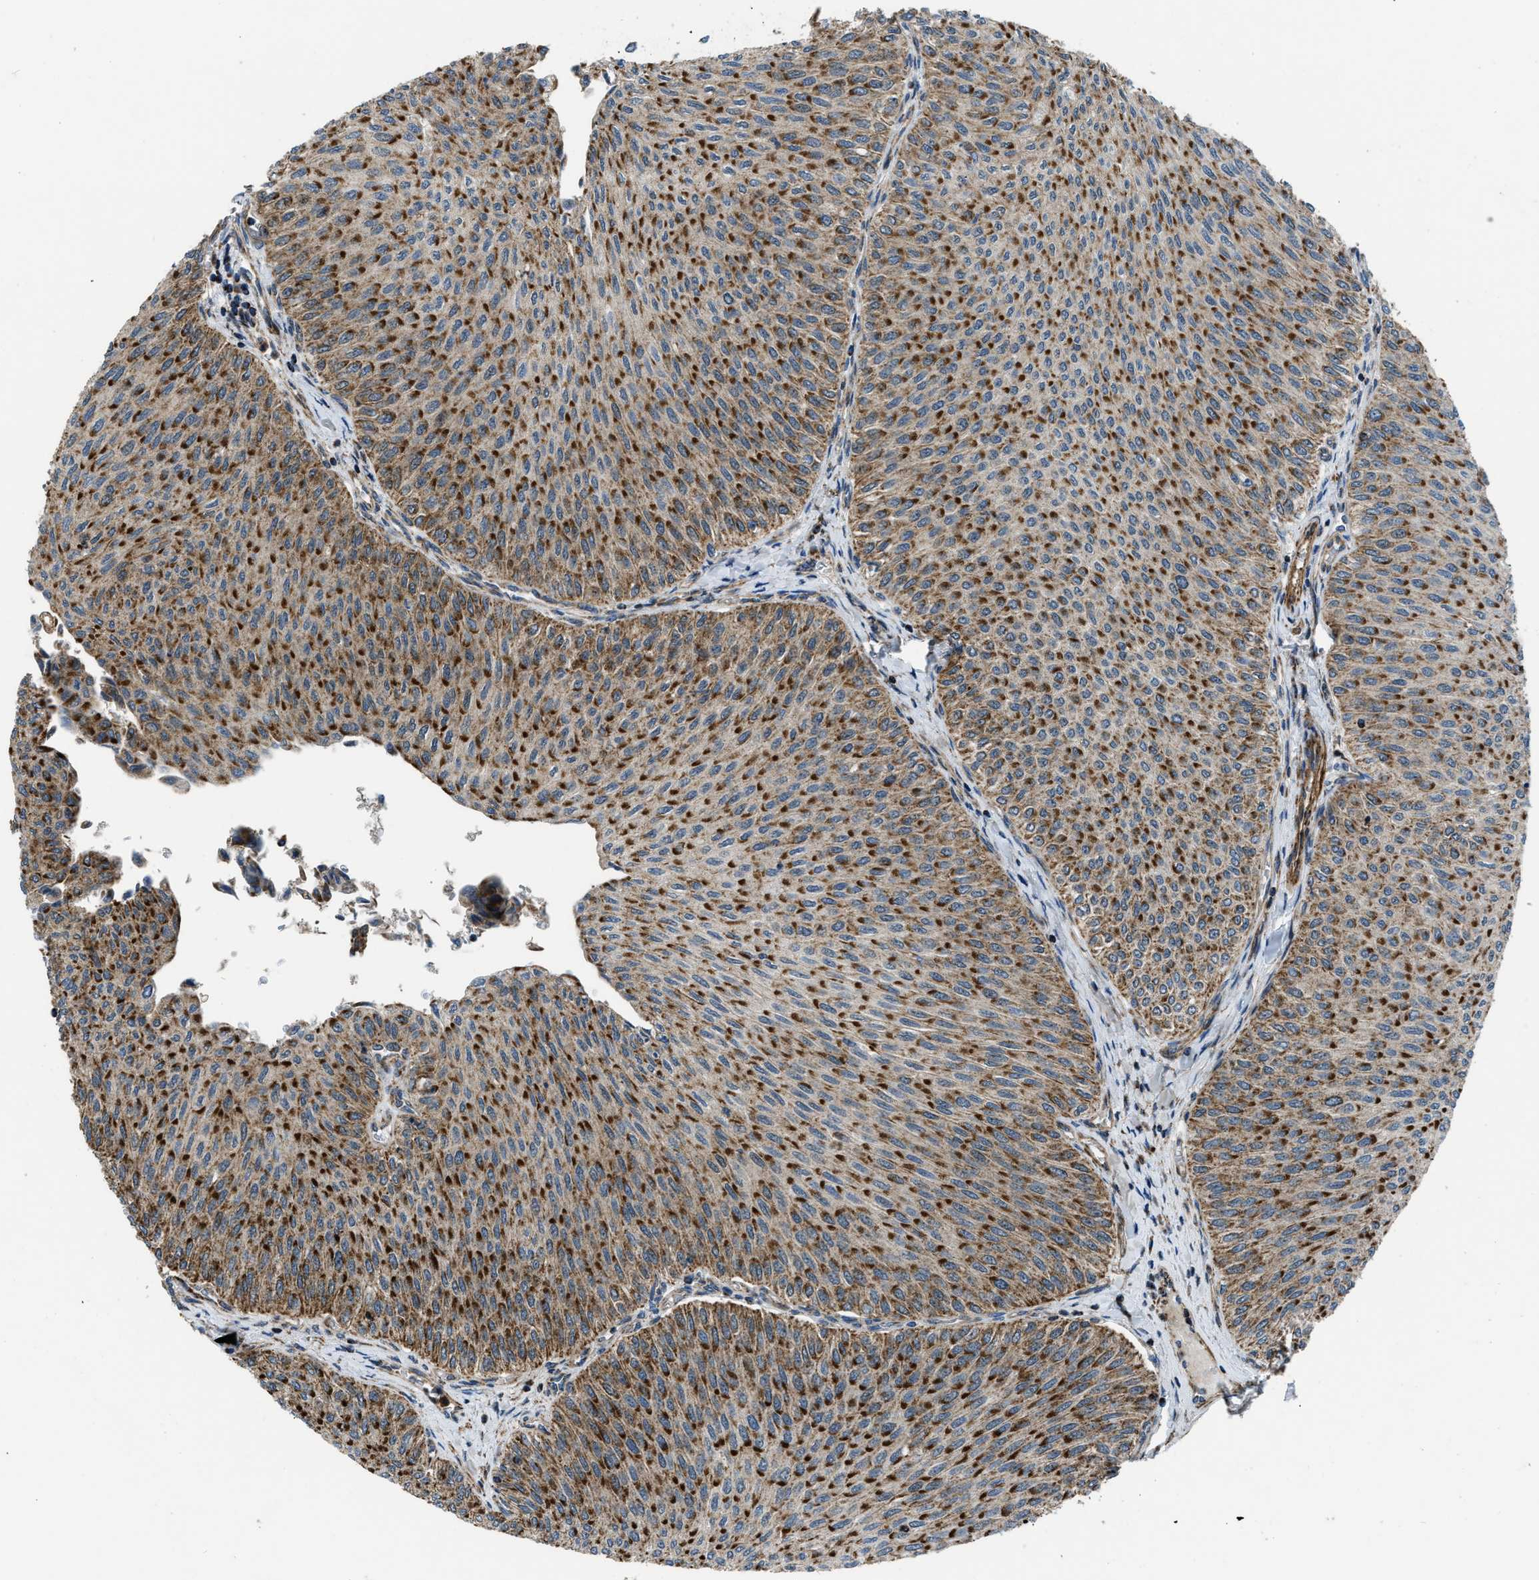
{"staining": {"intensity": "strong", "quantity": ">75%", "location": "cytoplasmic/membranous"}, "tissue": "urothelial cancer", "cell_type": "Tumor cells", "image_type": "cancer", "snomed": [{"axis": "morphology", "description": "Urothelial carcinoma, Low grade"}, {"axis": "topography", "description": "Urinary bladder"}], "caption": "Human urothelial carcinoma (low-grade) stained with a brown dye shows strong cytoplasmic/membranous positive positivity in approximately >75% of tumor cells.", "gene": "GSDME", "patient": {"sex": "male", "age": 78}}